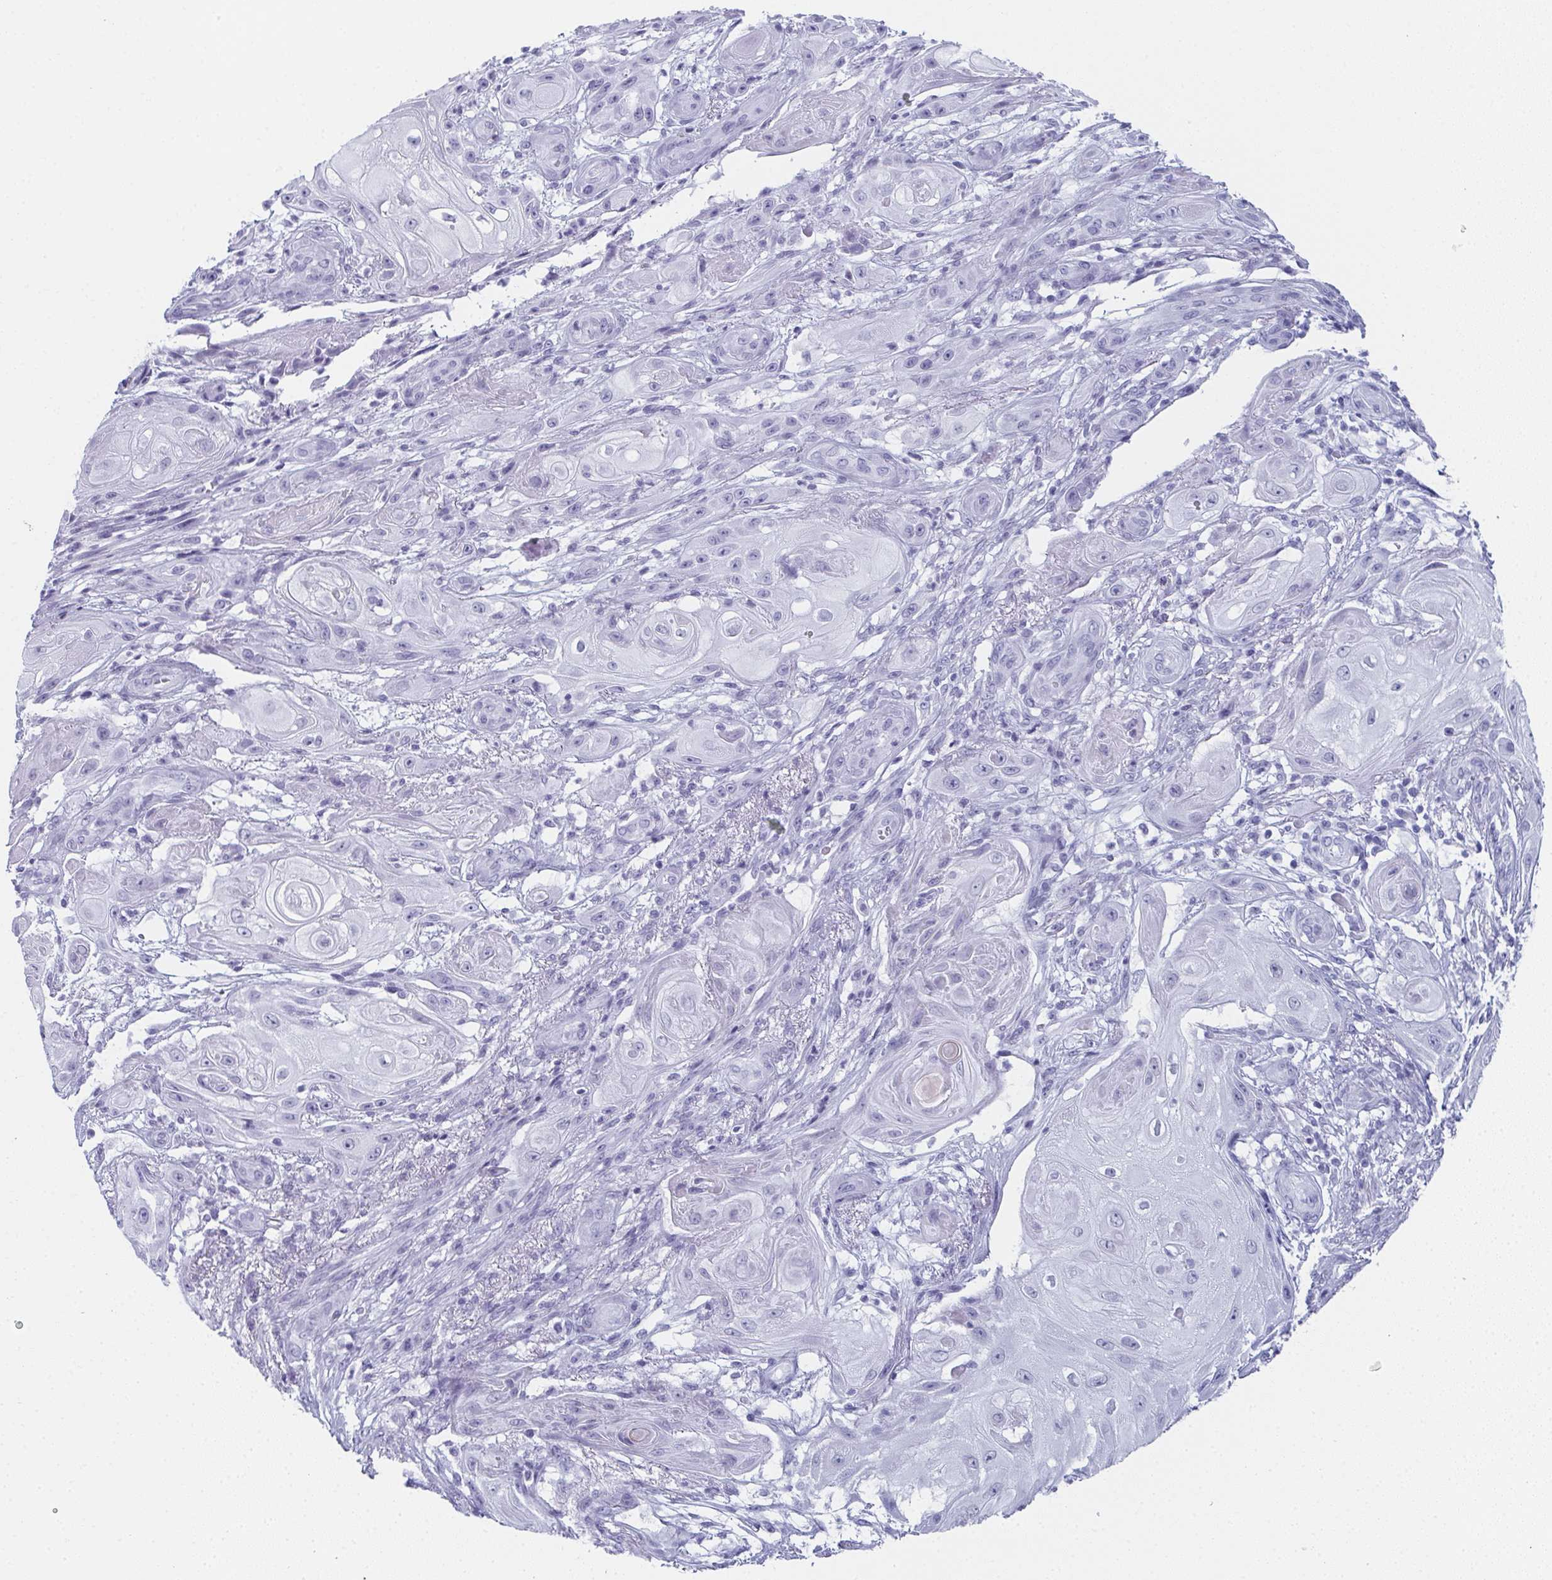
{"staining": {"intensity": "negative", "quantity": "none", "location": "none"}, "tissue": "skin cancer", "cell_type": "Tumor cells", "image_type": "cancer", "snomed": [{"axis": "morphology", "description": "Squamous cell carcinoma, NOS"}, {"axis": "topography", "description": "Skin"}], "caption": "IHC of skin cancer (squamous cell carcinoma) demonstrates no expression in tumor cells. (DAB immunohistochemistry (IHC) visualized using brightfield microscopy, high magnification).", "gene": "PYCR3", "patient": {"sex": "male", "age": 62}}